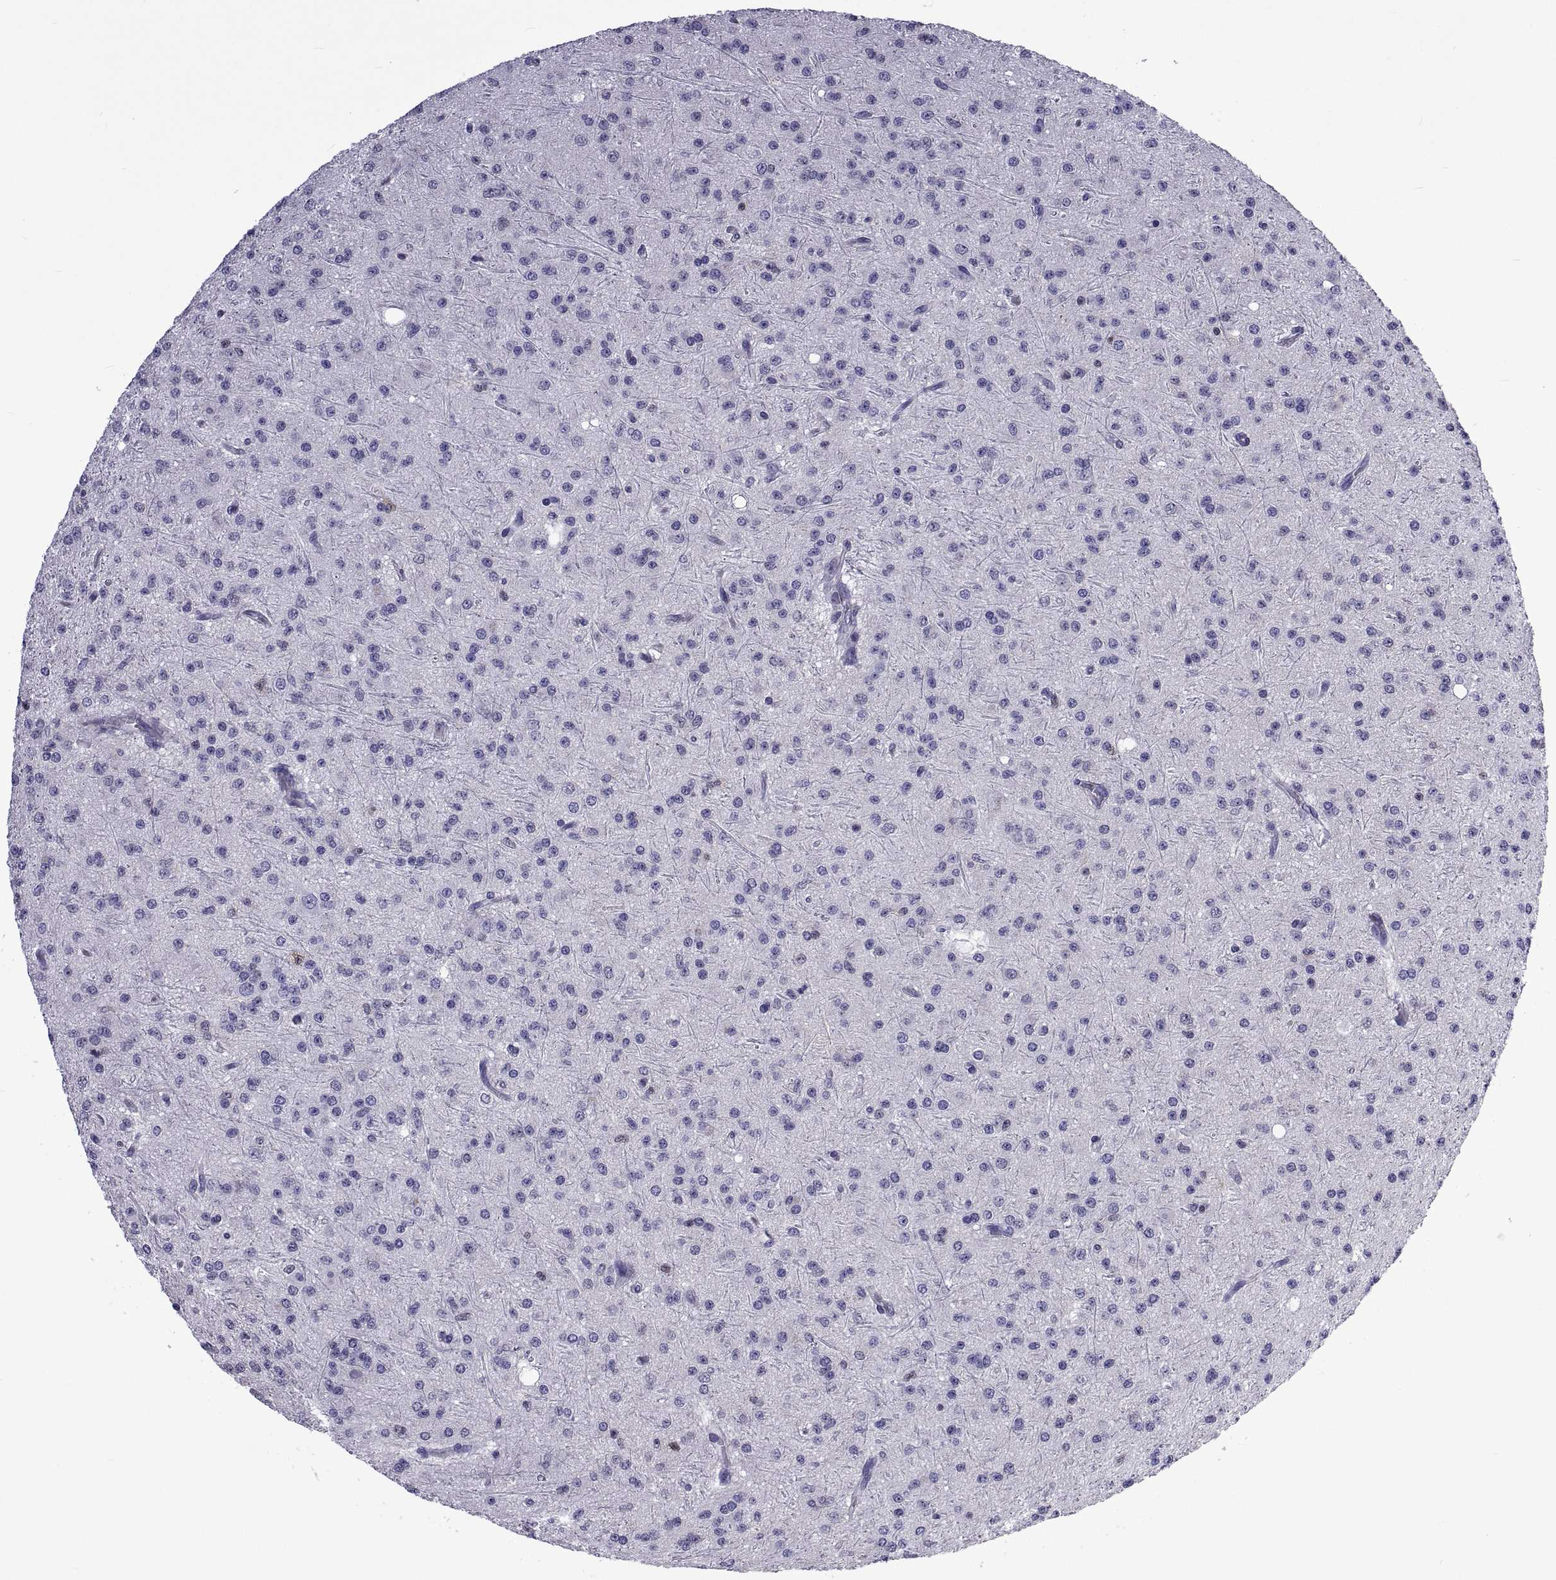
{"staining": {"intensity": "negative", "quantity": "none", "location": "none"}, "tissue": "glioma", "cell_type": "Tumor cells", "image_type": "cancer", "snomed": [{"axis": "morphology", "description": "Glioma, malignant, Low grade"}, {"axis": "topography", "description": "Brain"}], "caption": "An immunohistochemistry (IHC) micrograph of malignant glioma (low-grade) is shown. There is no staining in tumor cells of malignant glioma (low-grade).", "gene": "LCN9", "patient": {"sex": "male", "age": 27}}